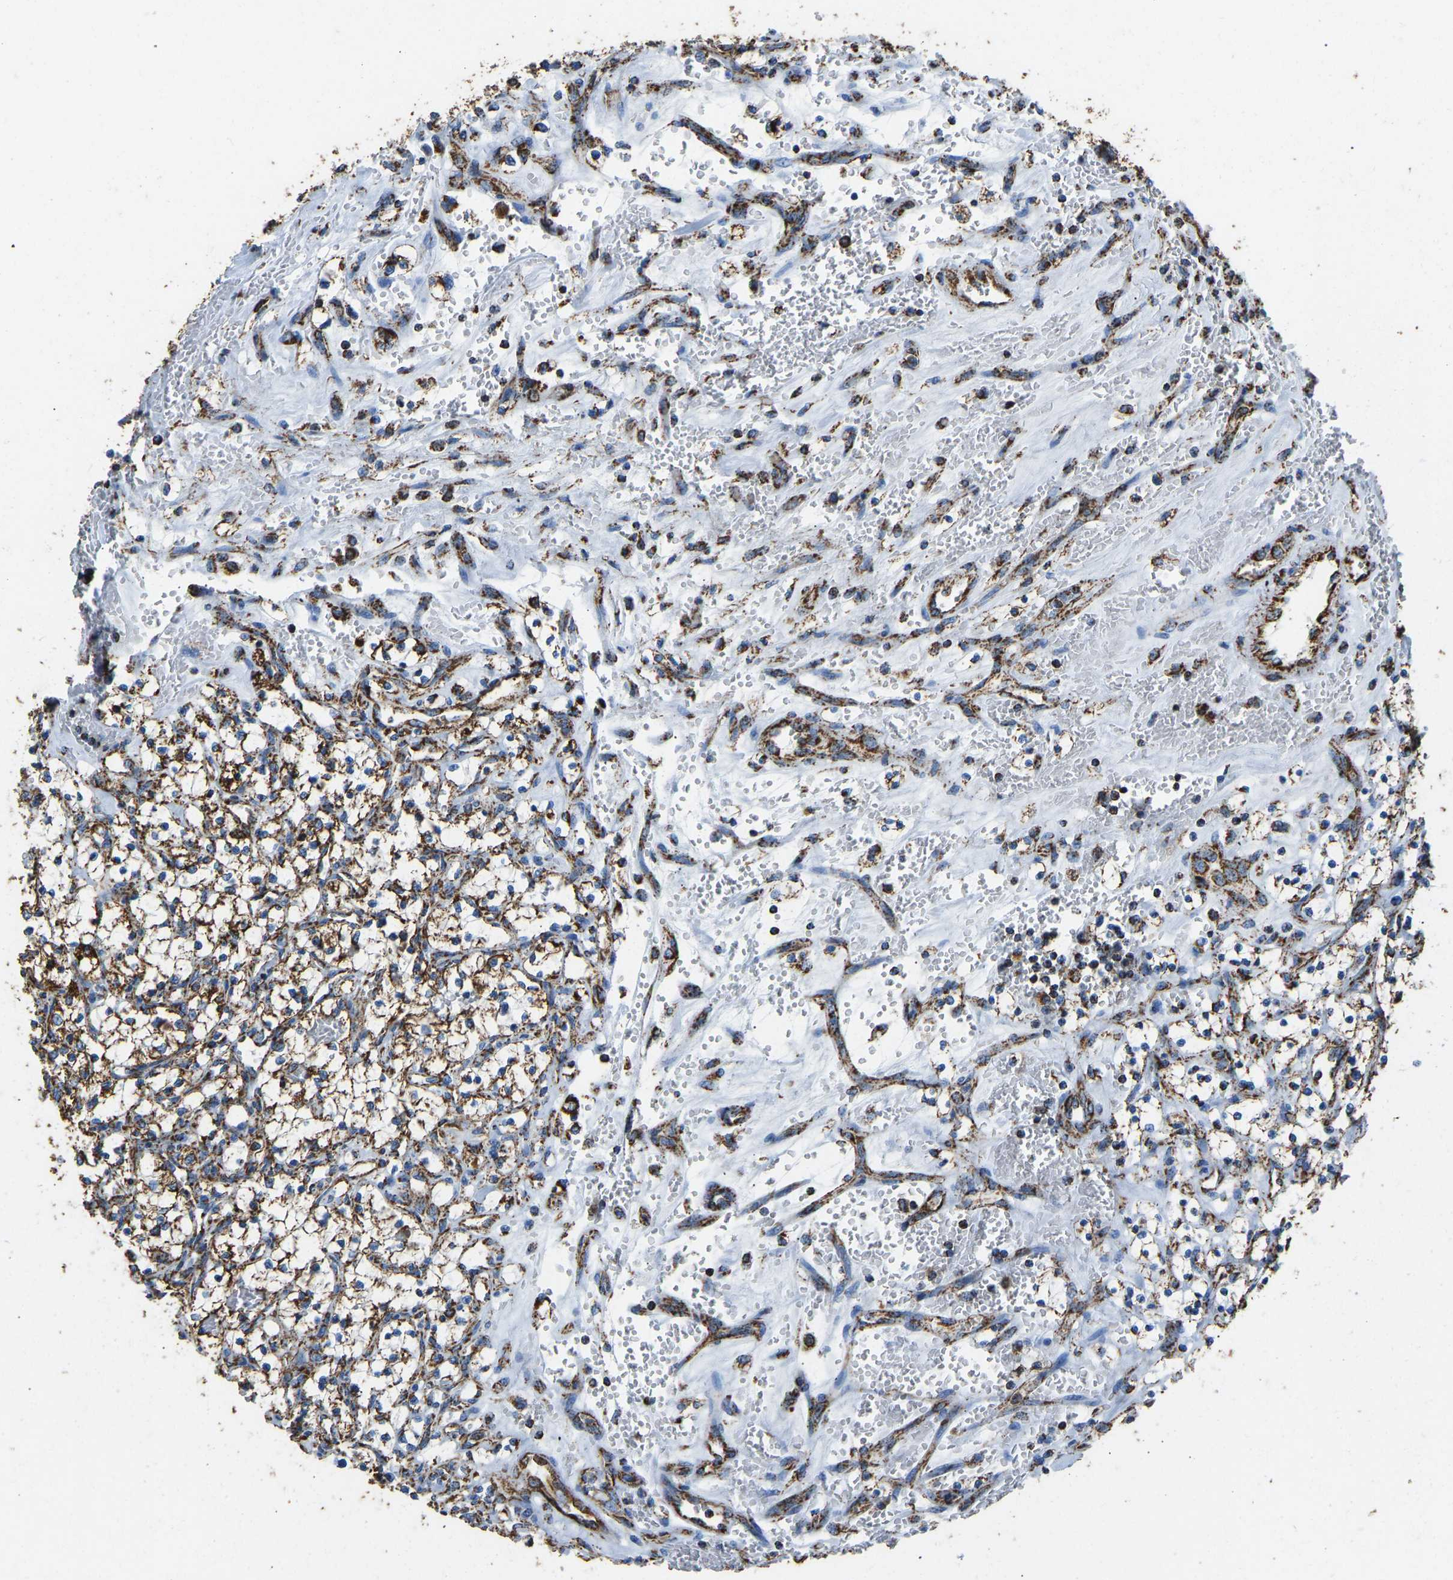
{"staining": {"intensity": "moderate", "quantity": ">75%", "location": "cytoplasmic/membranous"}, "tissue": "renal cancer", "cell_type": "Tumor cells", "image_type": "cancer", "snomed": [{"axis": "morphology", "description": "Adenocarcinoma, NOS"}, {"axis": "topography", "description": "Kidney"}], "caption": "An IHC histopathology image of neoplastic tissue is shown. Protein staining in brown labels moderate cytoplasmic/membranous positivity in adenocarcinoma (renal) within tumor cells.", "gene": "IRX6", "patient": {"sex": "female", "age": 69}}